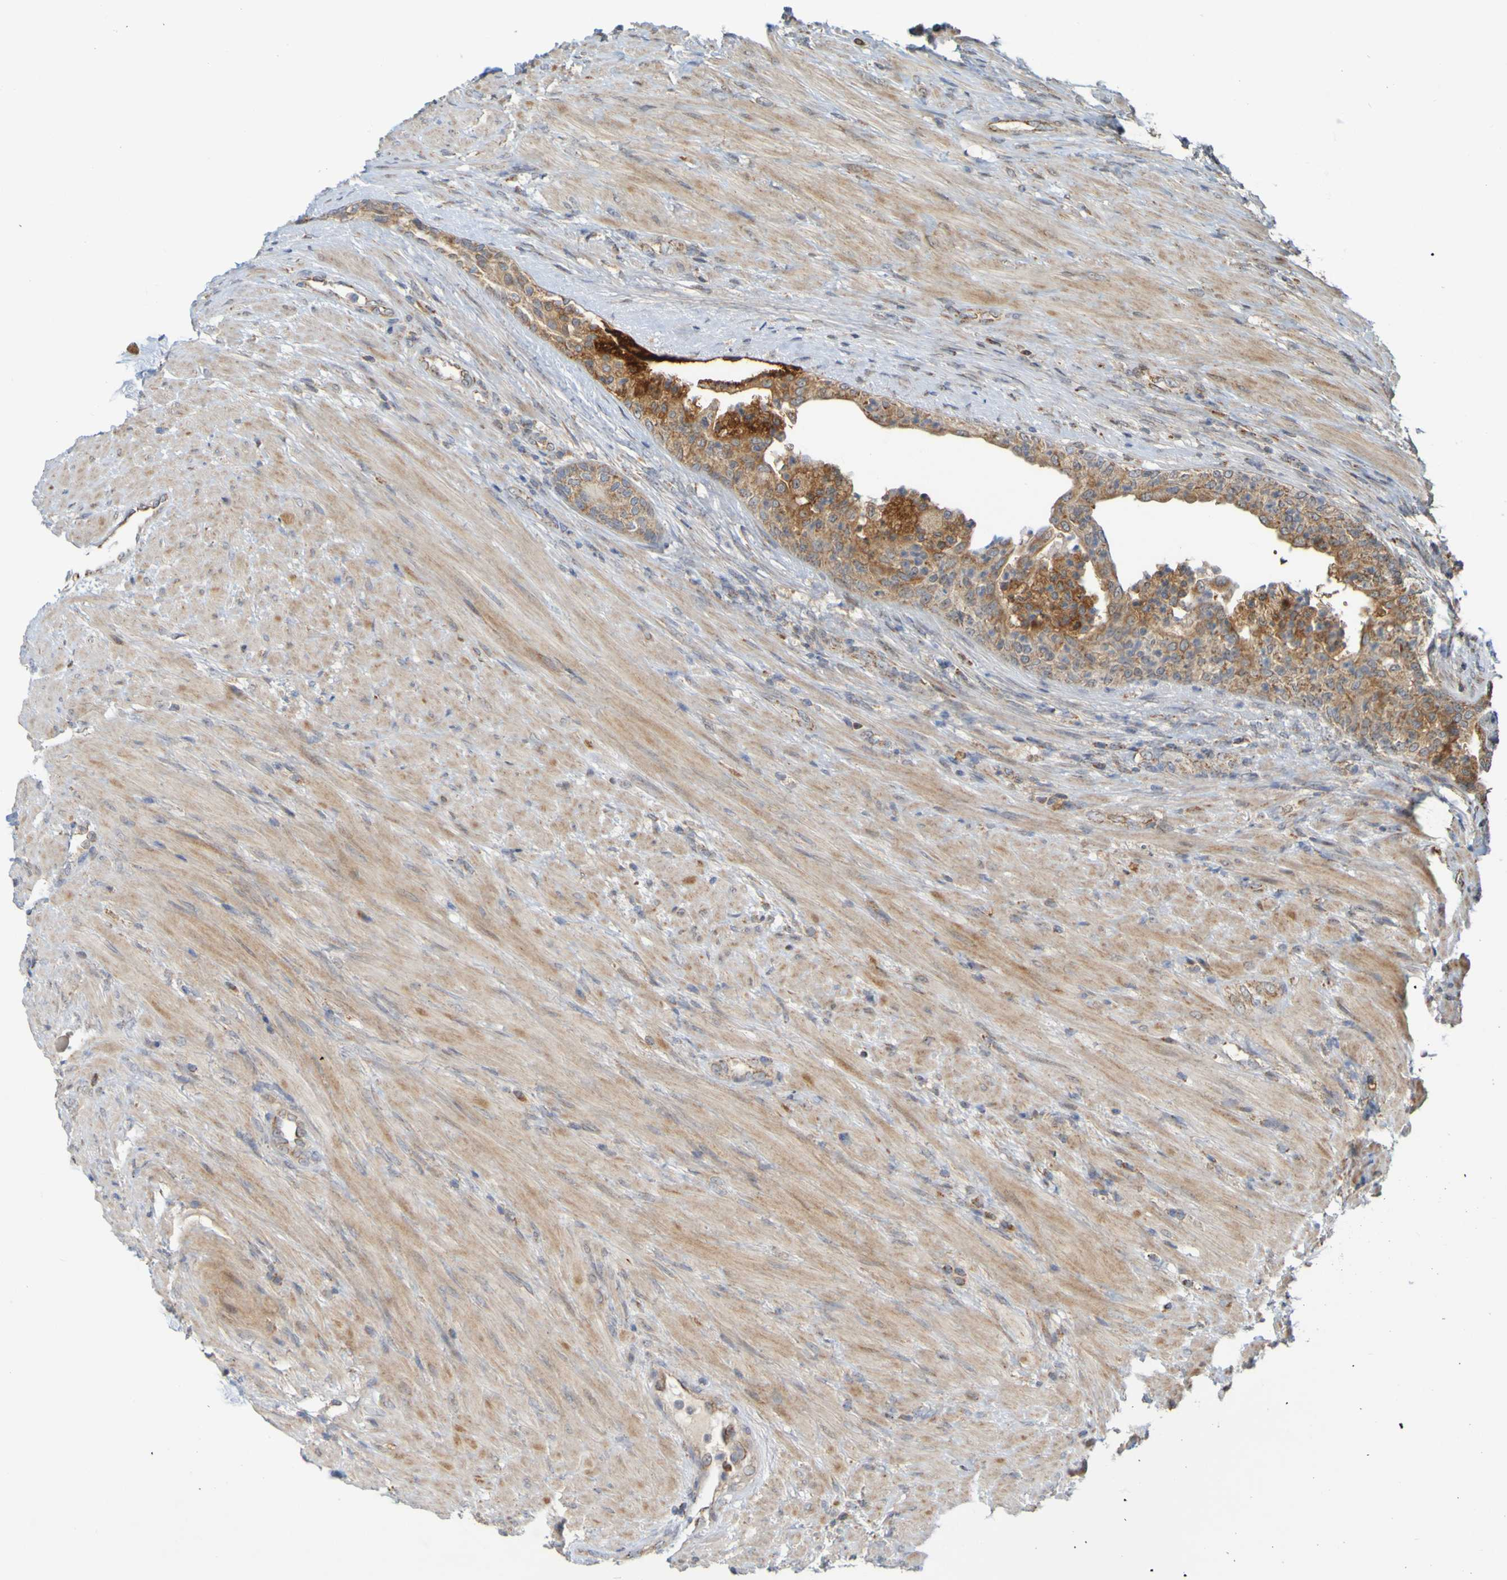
{"staining": {"intensity": "strong", "quantity": "25%-75%", "location": "cytoplasmic/membranous"}, "tissue": "prostate", "cell_type": "Glandular cells", "image_type": "normal", "snomed": [{"axis": "morphology", "description": "Normal tissue, NOS"}, {"axis": "topography", "description": "Prostate"}], "caption": "Protein expression analysis of unremarkable human prostate reveals strong cytoplasmic/membranous expression in approximately 25%-75% of glandular cells.", "gene": "TMBIM1", "patient": {"sex": "male", "age": 76}}